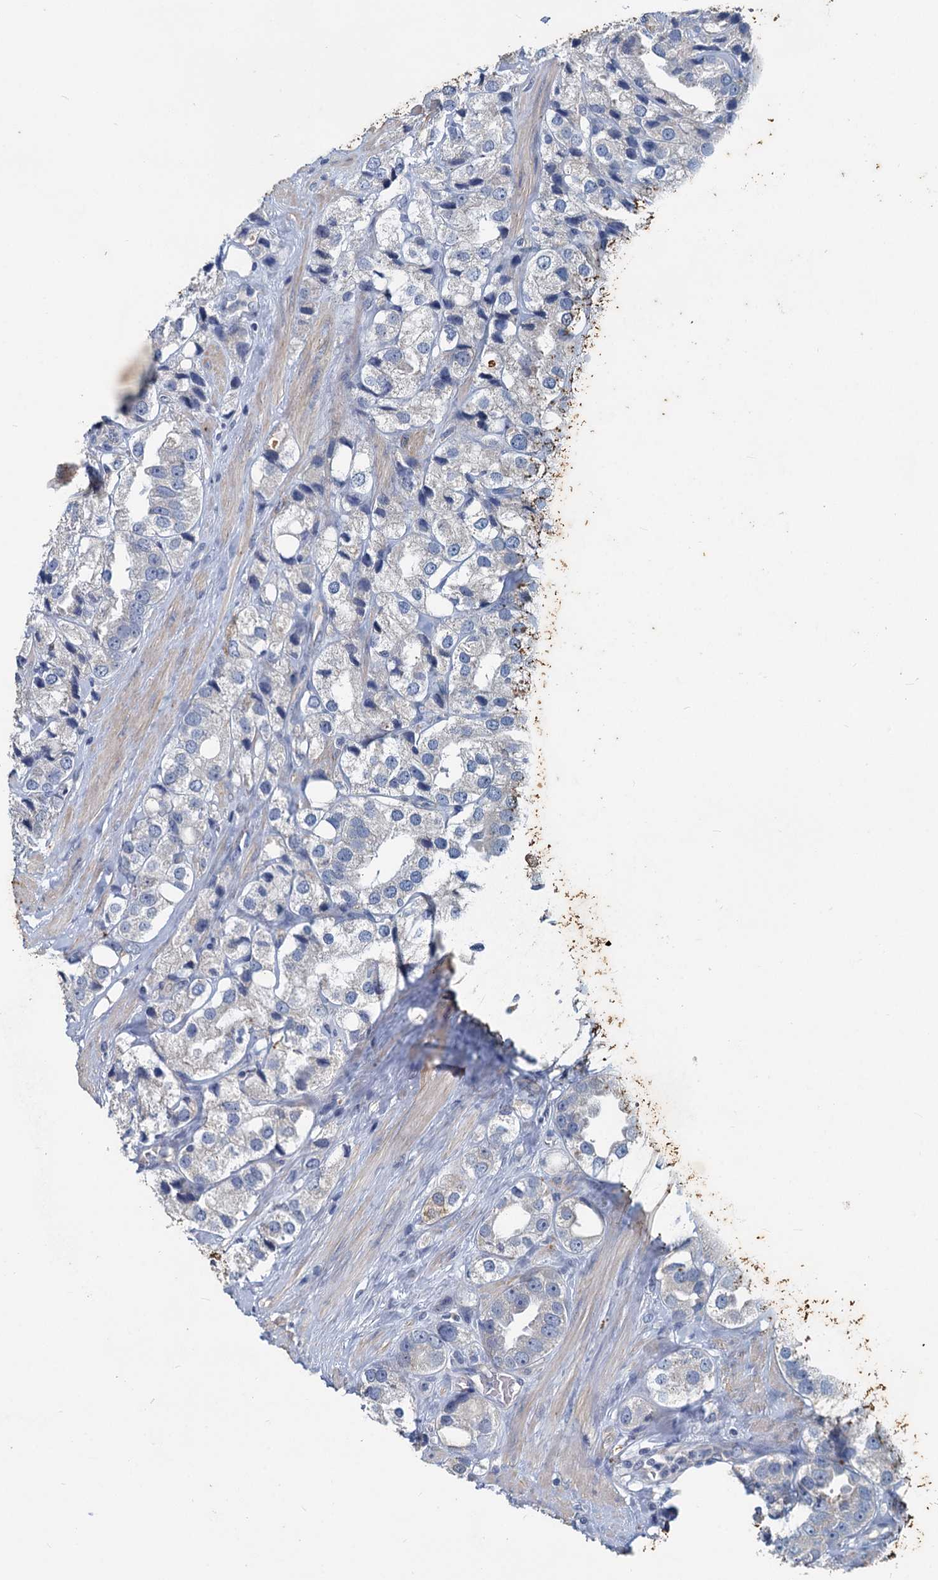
{"staining": {"intensity": "negative", "quantity": "none", "location": "none"}, "tissue": "prostate cancer", "cell_type": "Tumor cells", "image_type": "cancer", "snomed": [{"axis": "morphology", "description": "Adenocarcinoma, NOS"}, {"axis": "topography", "description": "Prostate"}], "caption": "Protein analysis of adenocarcinoma (prostate) exhibits no significant staining in tumor cells.", "gene": "SLC2A7", "patient": {"sex": "male", "age": 79}}